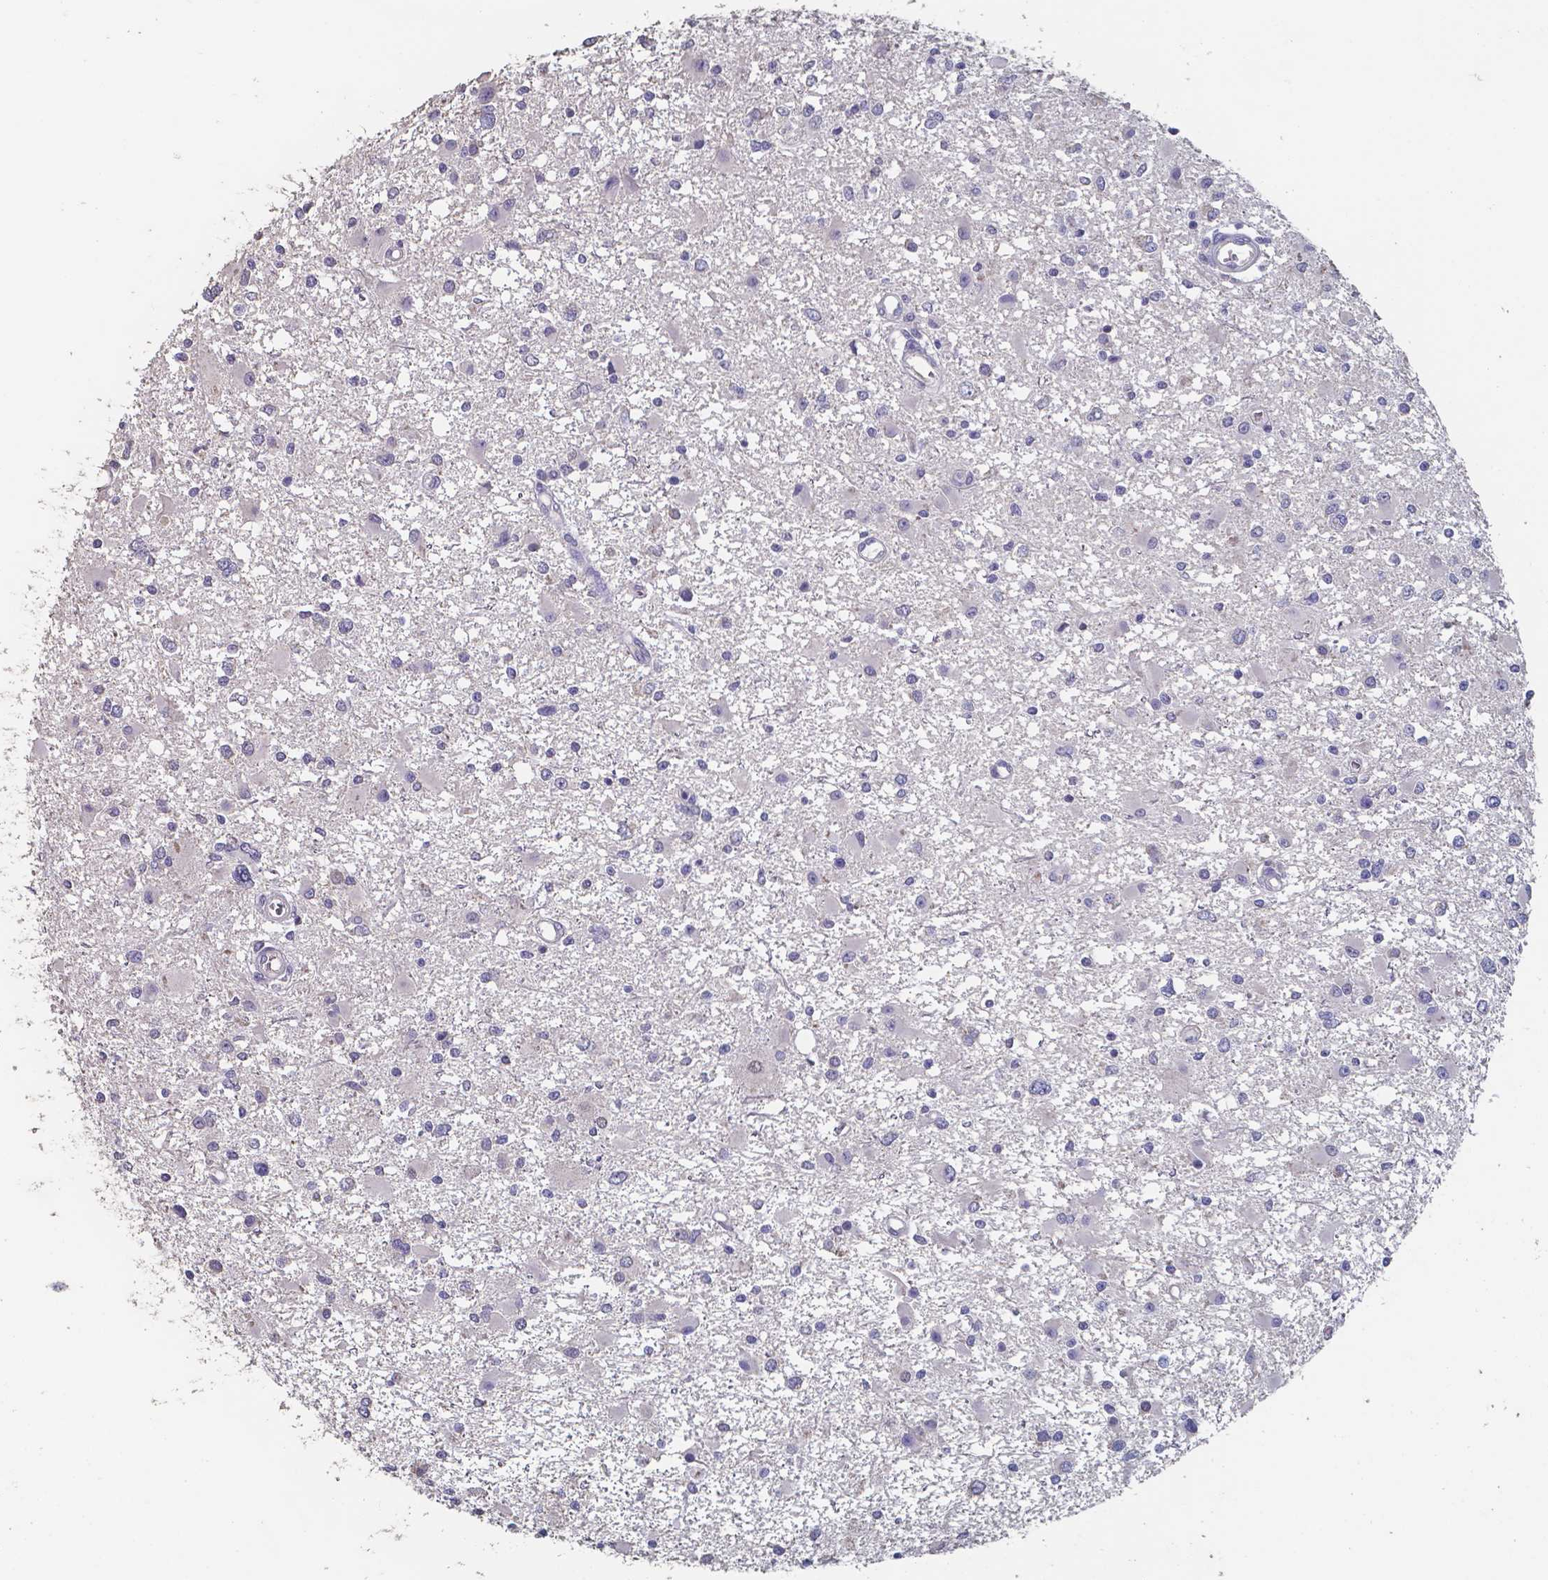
{"staining": {"intensity": "negative", "quantity": "none", "location": "none"}, "tissue": "glioma", "cell_type": "Tumor cells", "image_type": "cancer", "snomed": [{"axis": "morphology", "description": "Glioma, malignant, High grade"}, {"axis": "topography", "description": "Brain"}], "caption": "Tumor cells show no significant protein expression in glioma.", "gene": "FOXJ1", "patient": {"sex": "male", "age": 54}}